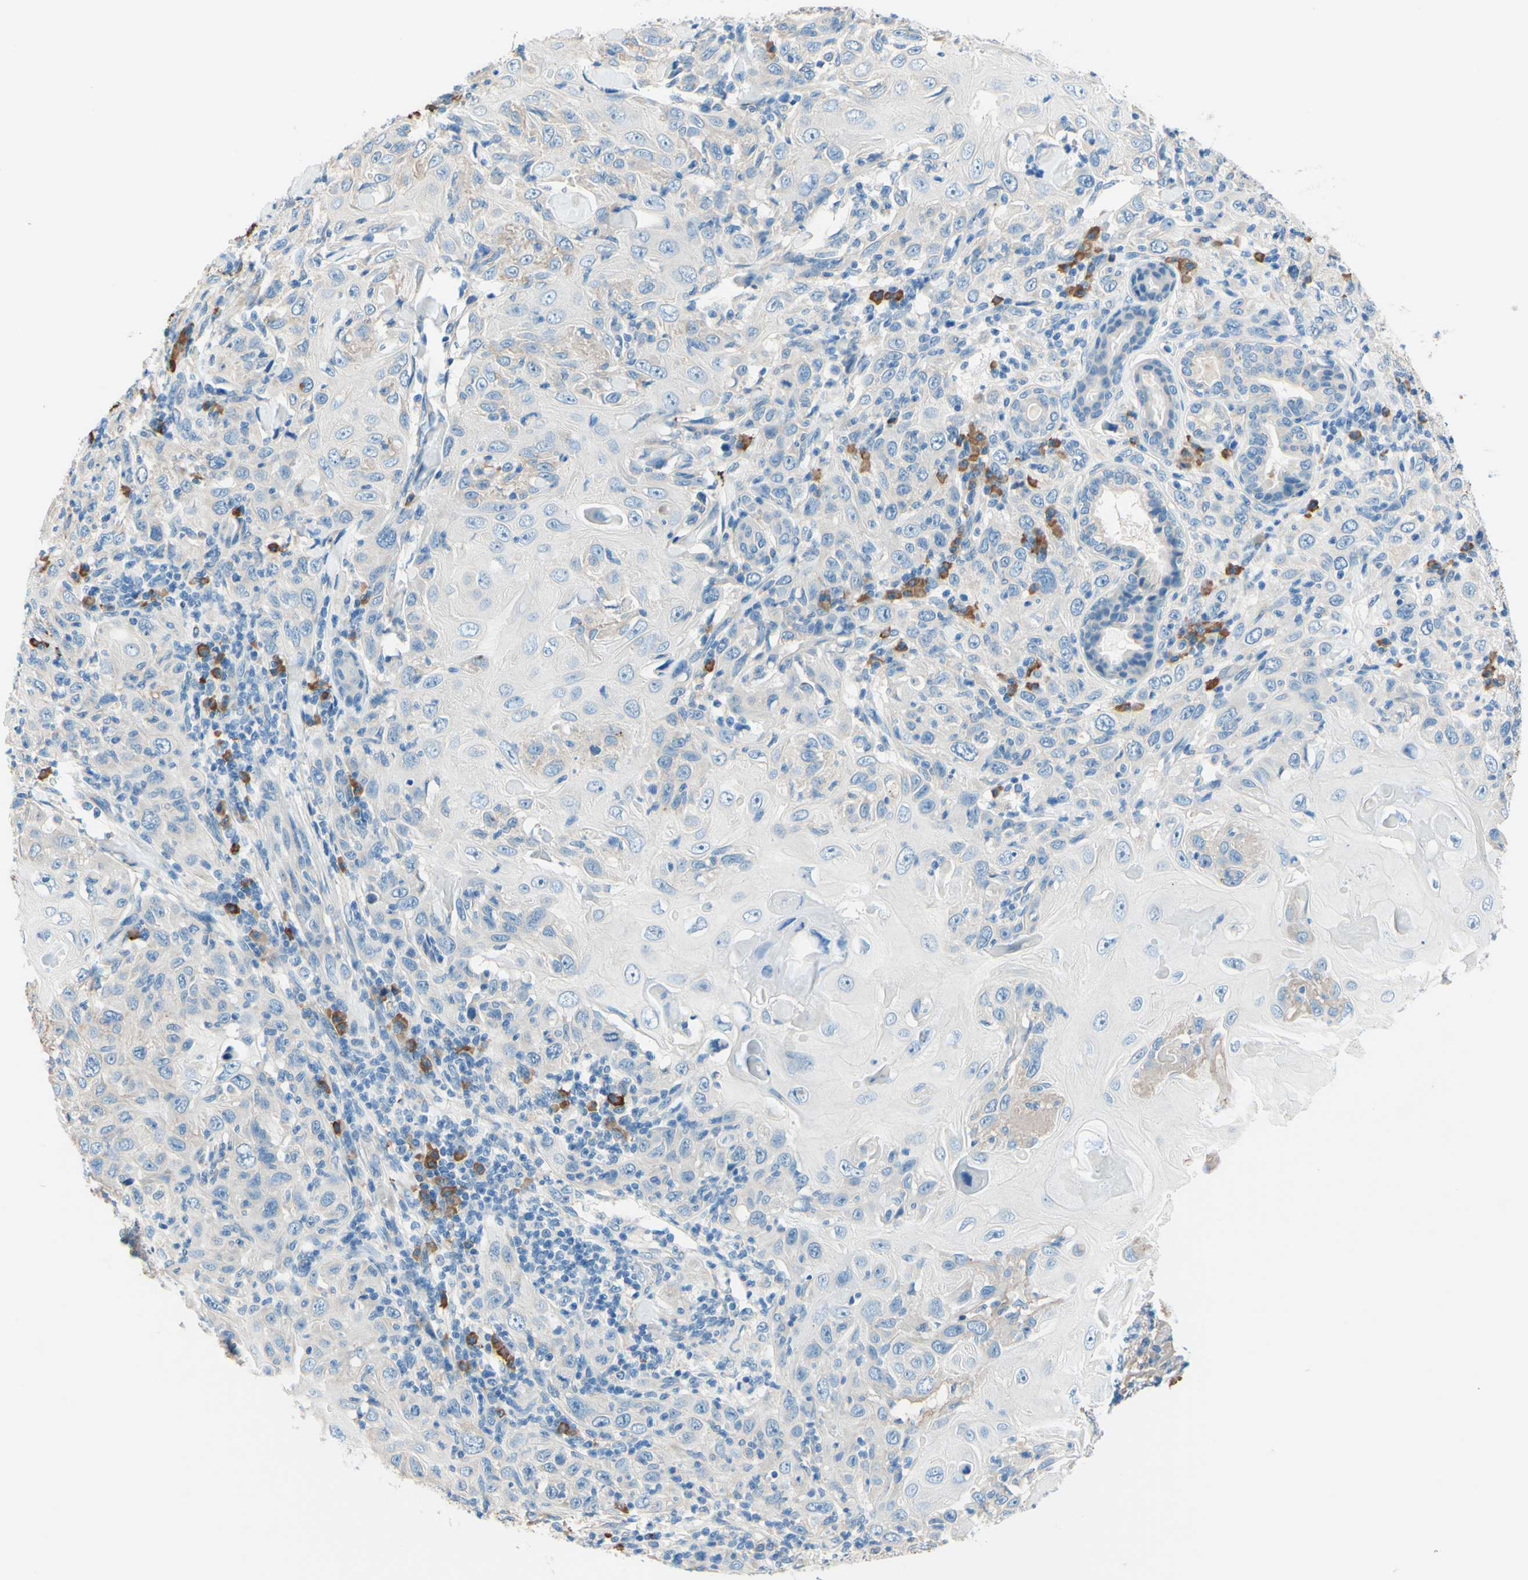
{"staining": {"intensity": "negative", "quantity": "none", "location": "none"}, "tissue": "skin cancer", "cell_type": "Tumor cells", "image_type": "cancer", "snomed": [{"axis": "morphology", "description": "Squamous cell carcinoma, NOS"}, {"axis": "topography", "description": "Skin"}], "caption": "An image of skin squamous cell carcinoma stained for a protein displays no brown staining in tumor cells.", "gene": "PASD1", "patient": {"sex": "female", "age": 88}}